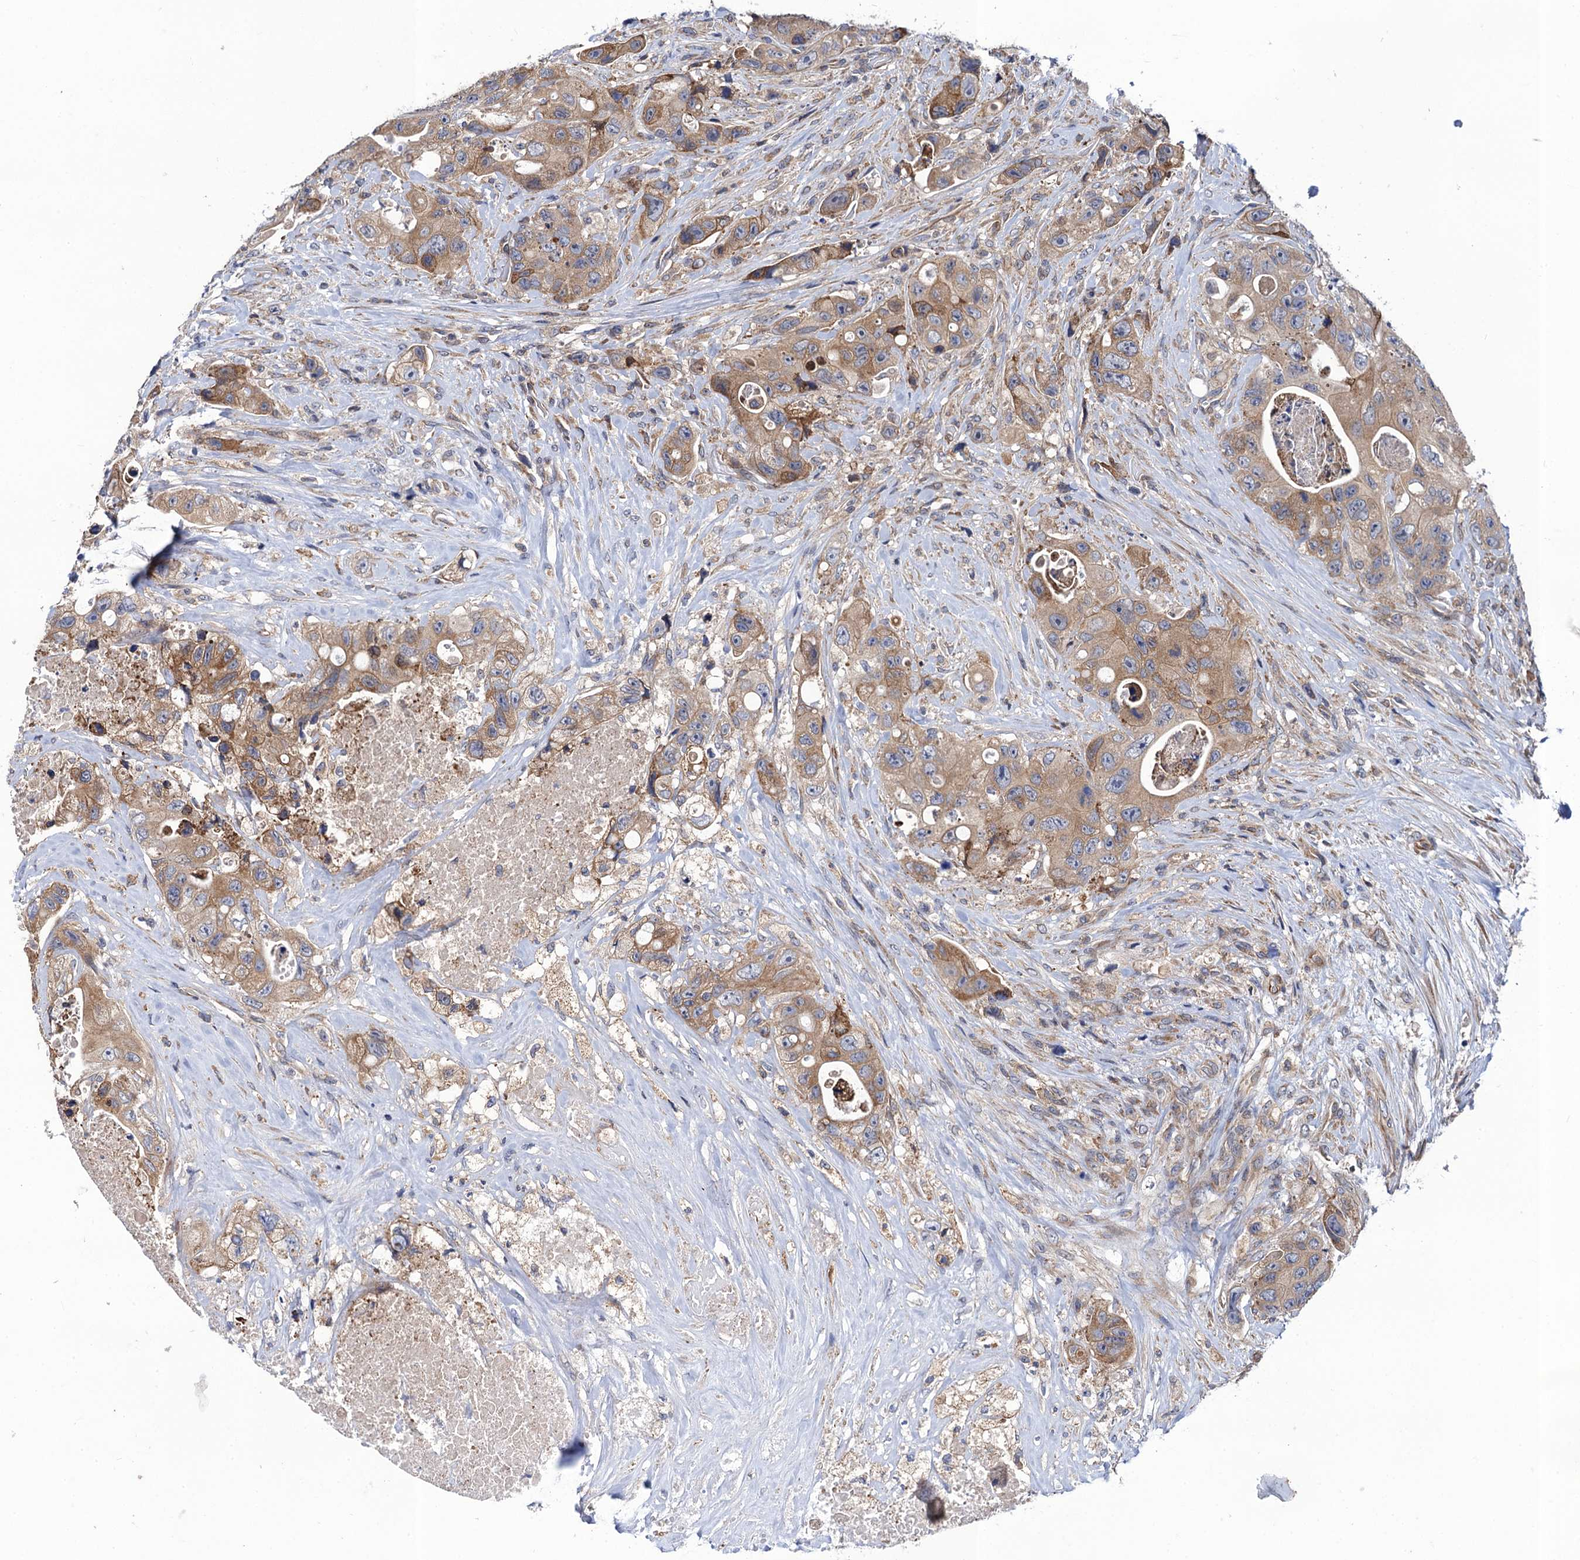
{"staining": {"intensity": "moderate", "quantity": ">75%", "location": "cytoplasmic/membranous"}, "tissue": "colorectal cancer", "cell_type": "Tumor cells", "image_type": "cancer", "snomed": [{"axis": "morphology", "description": "Adenocarcinoma, NOS"}, {"axis": "topography", "description": "Colon"}], "caption": "DAB (3,3'-diaminobenzidine) immunohistochemical staining of human colorectal cancer displays moderate cytoplasmic/membranous protein positivity in approximately >75% of tumor cells.", "gene": "PGLS", "patient": {"sex": "female", "age": 46}}